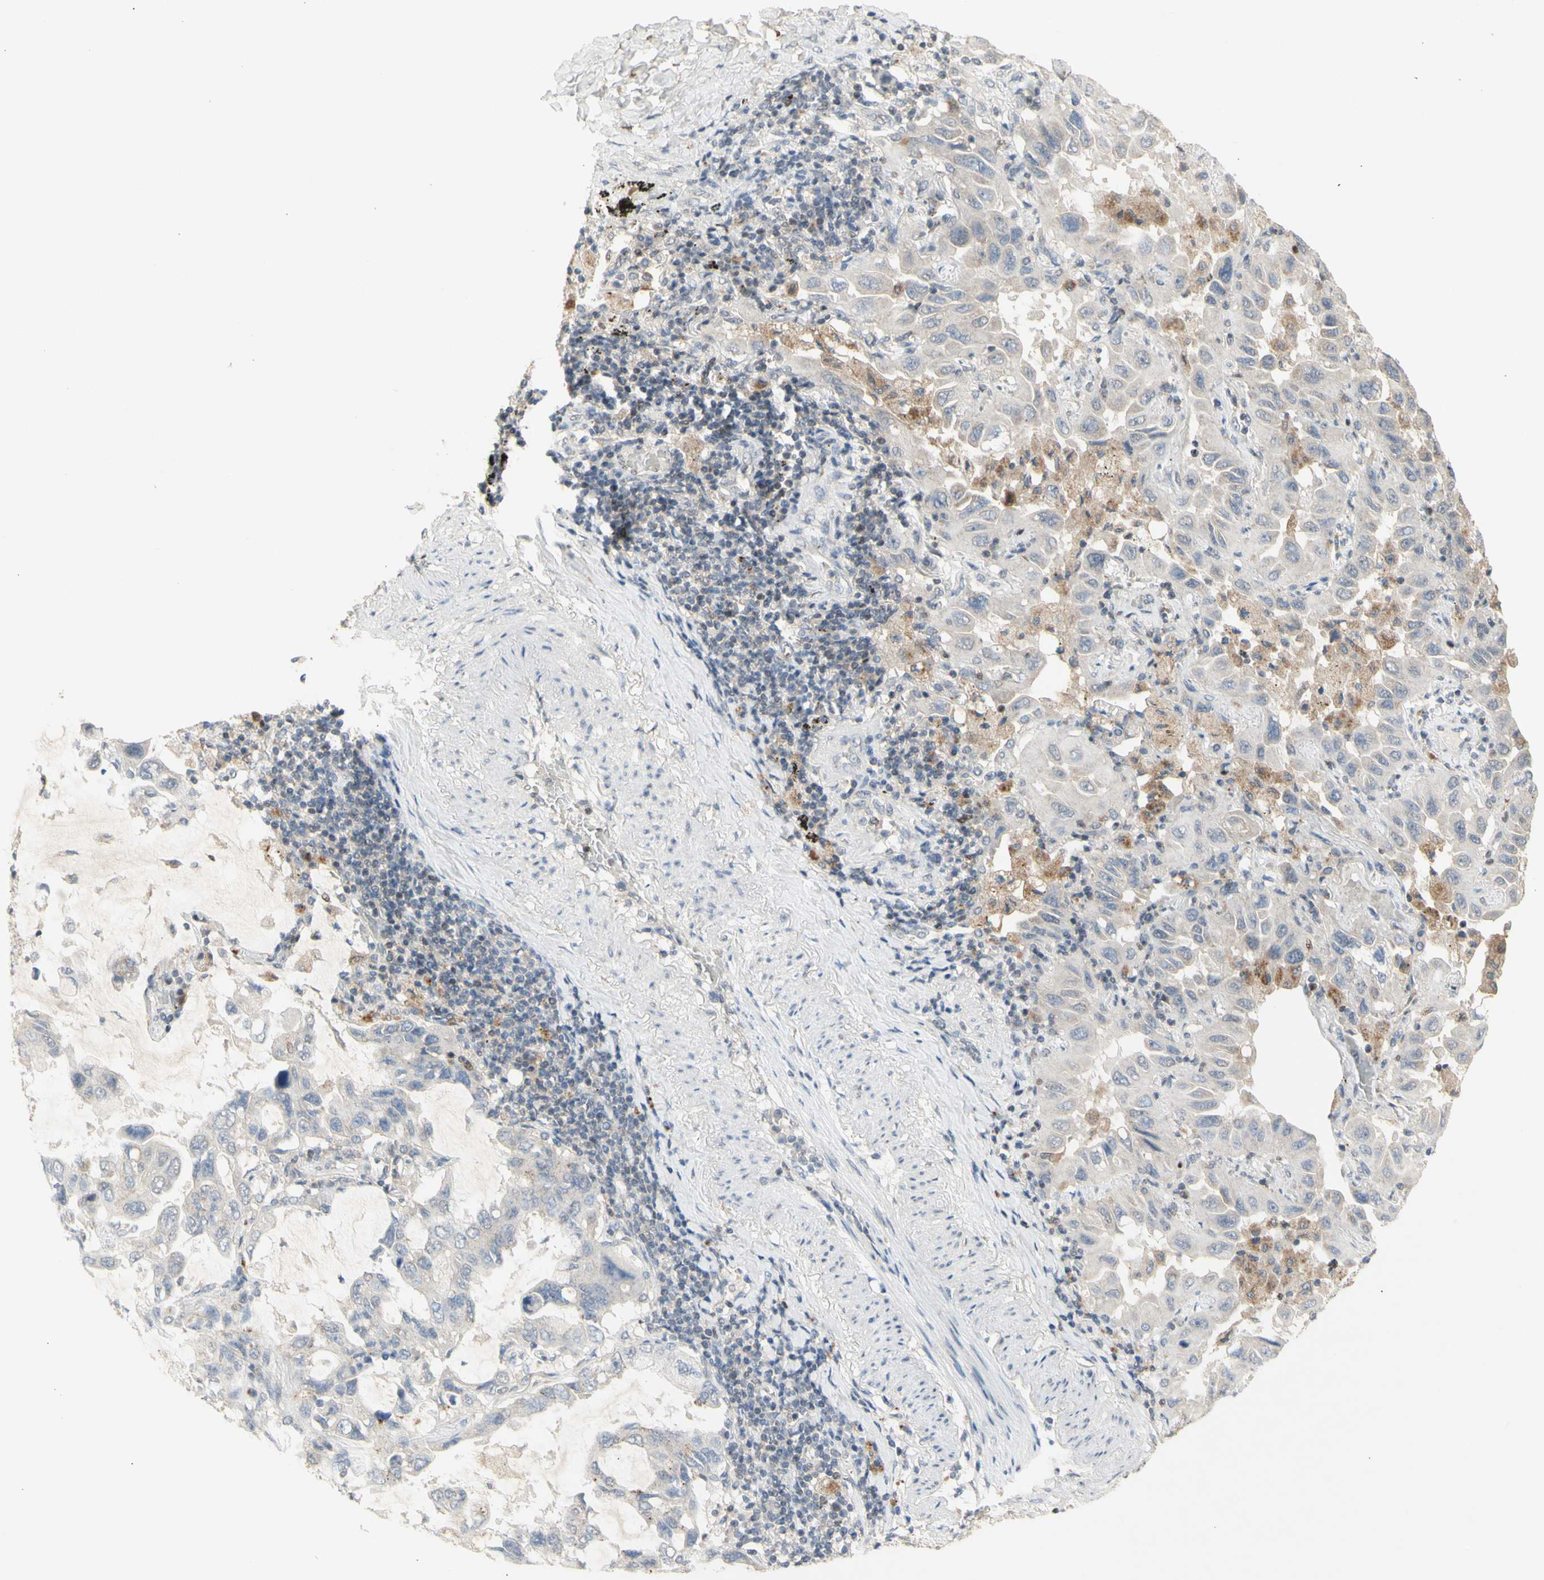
{"staining": {"intensity": "moderate", "quantity": "<25%", "location": "cytoplasmic/membranous"}, "tissue": "lung cancer", "cell_type": "Tumor cells", "image_type": "cancer", "snomed": [{"axis": "morphology", "description": "Adenocarcinoma, NOS"}, {"axis": "topography", "description": "Lung"}], "caption": "The image demonstrates immunohistochemical staining of lung cancer. There is moderate cytoplasmic/membranous expression is present in approximately <25% of tumor cells.", "gene": "NLRP1", "patient": {"sex": "male", "age": 64}}